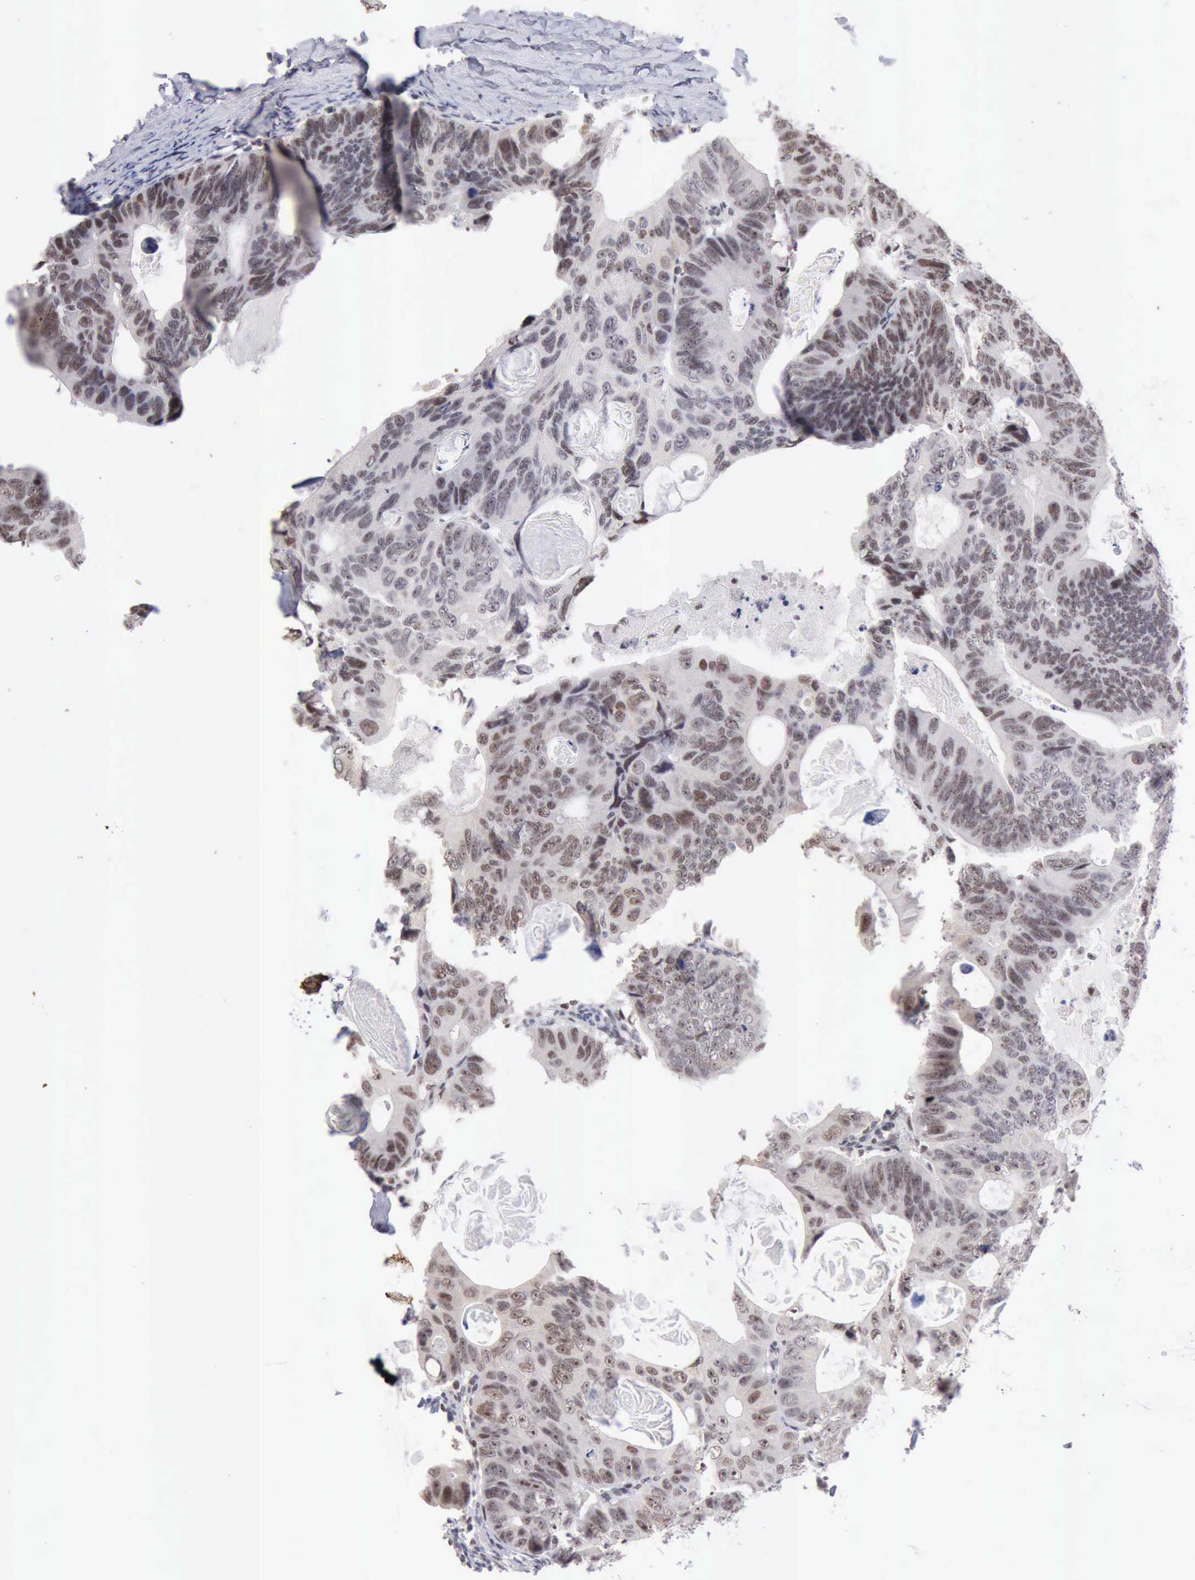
{"staining": {"intensity": "moderate", "quantity": "25%-75%", "location": "nuclear"}, "tissue": "colorectal cancer", "cell_type": "Tumor cells", "image_type": "cancer", "snomed": [{"axis": "morphology", "description": "Adenocarcinoma, NOS"}, {"axis": "topography", "description": "Colon"}], "caption": "Colorectal cancer stained with immunohistochemistry displays moderate nuclear staining in approximately 25%-75% of tumor cells.", "gene": "TAF1", "patient": {"sex": "female", "age": 55}}